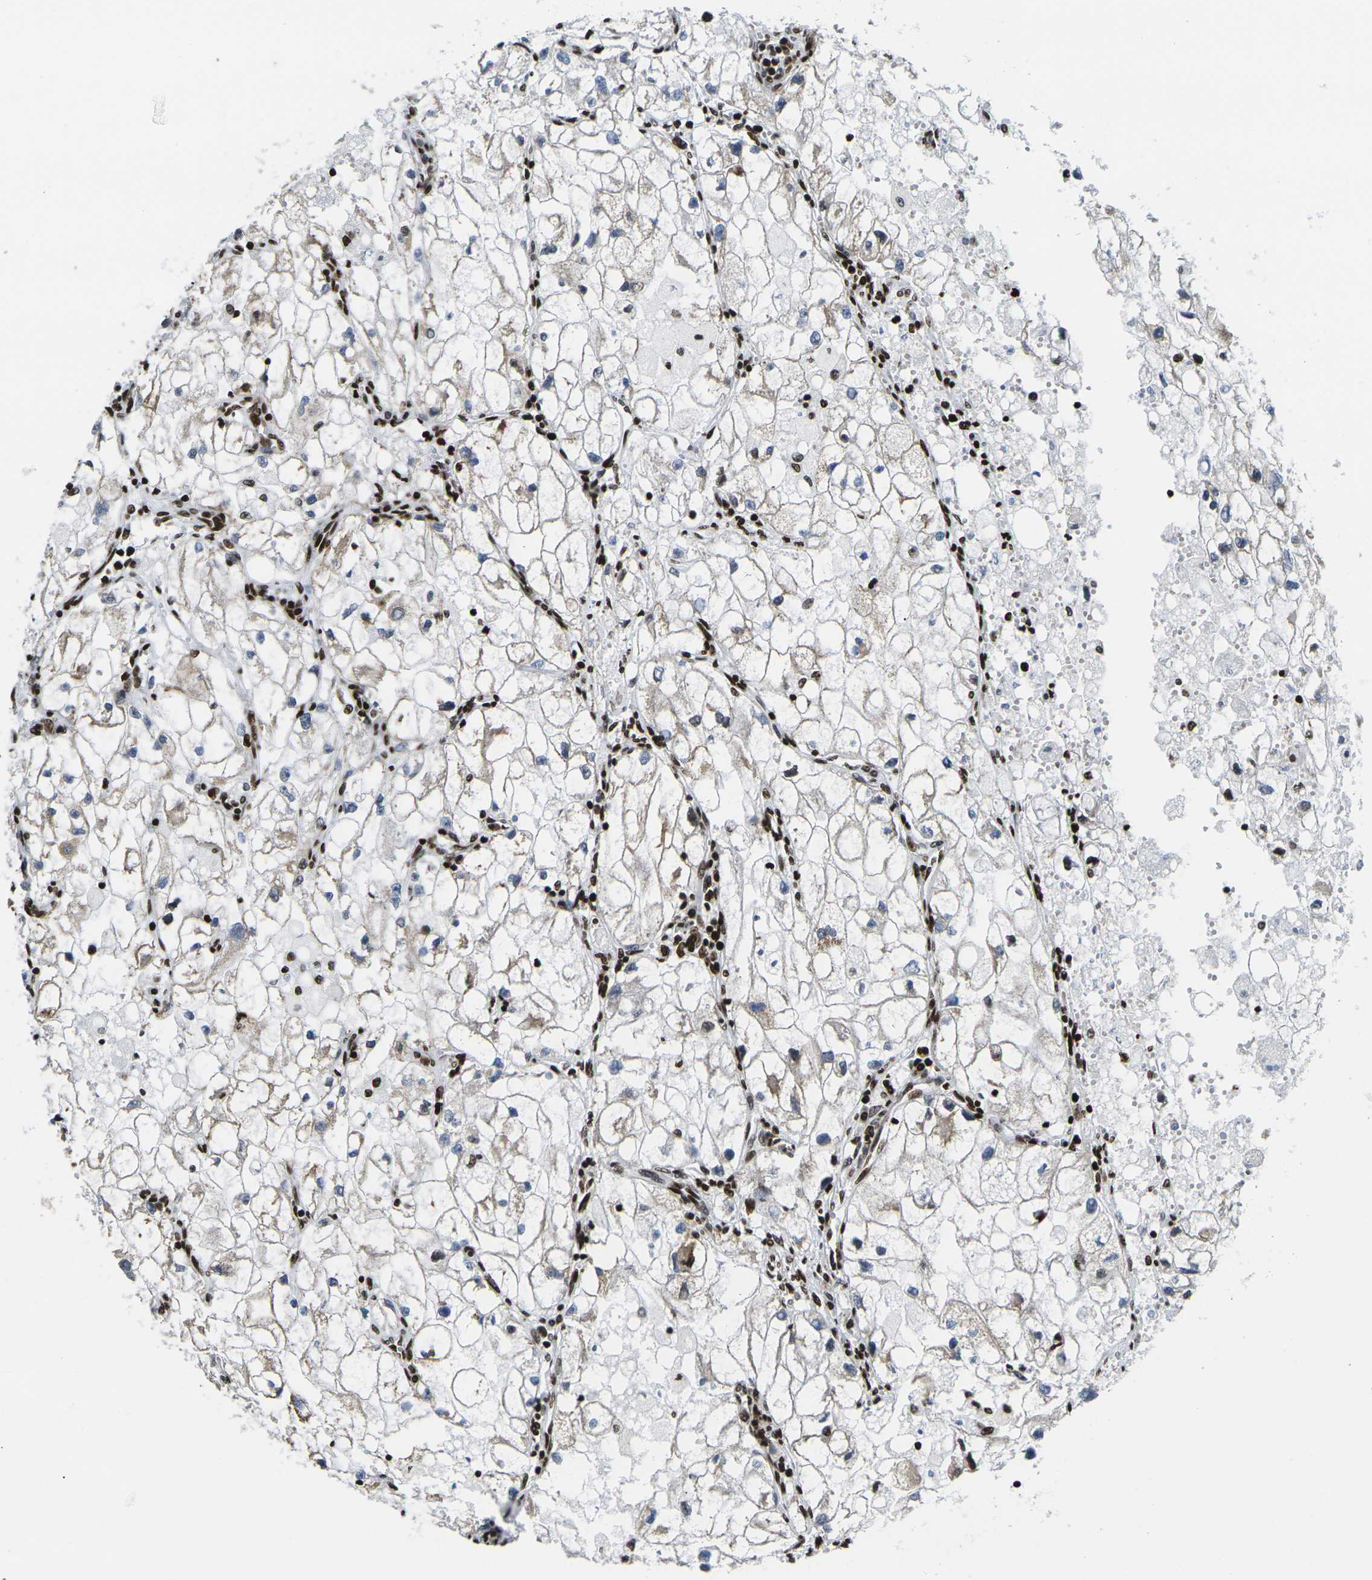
{"staining": {"intensity": "negative", "quantity": "none", "location": "none"}, "tissue": "renal cancer", "cell_type": "Tumor cells", "image_type": "cancer", "snomed": [{"axis": "morphology", "description": "Adenocarcinoma, NOS"}, {"axis": "topography", "description": "Kidney"}], "caption": "High magnification brightfield microscopy of renal cancer stained with DAB (3,3'-diaminobenzidine) (brown) and counterstained with hematoxylin (blue): tumor cells show no significant staining.", "gene": "H1-10", "patient": {"sex": "female", "age": 70}}